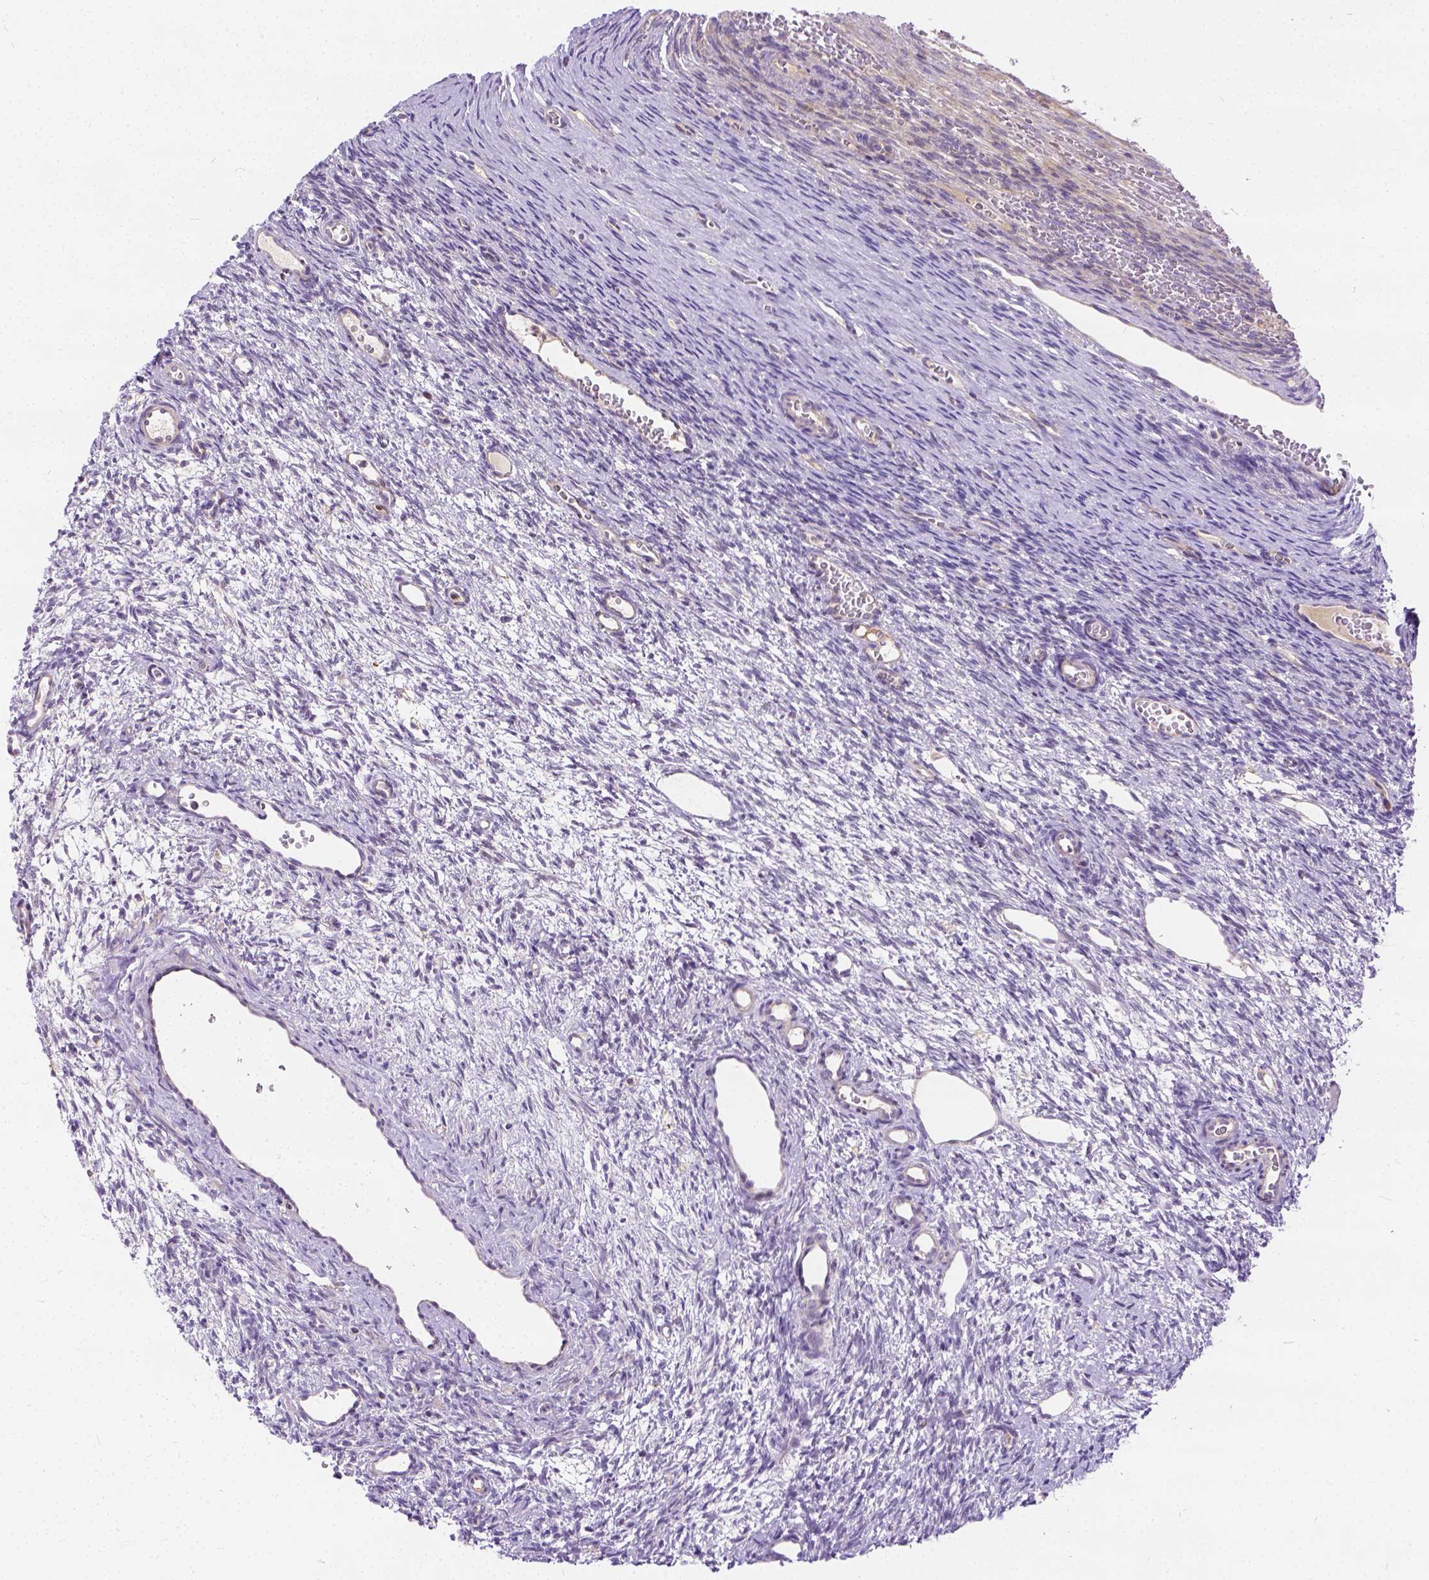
{"staining": {"intensity": "negative", "quantity": "none", "location": "none"}, "tissue": "ovary", "cell_type": "Ovarian stroma cells", "image_type": "normal", "snomed": [{"axis": "morphology", "description": "Normal tissue, NOS"}, {"axis": "topography", "description": "Ovary"}], "caption": "Immunohistochemistry (IHC) of benign ovary demonstrates no positivity in ovarian stroma cells.", "gene": "CADM4", "patient": {"sex": "female", "age": 34}}